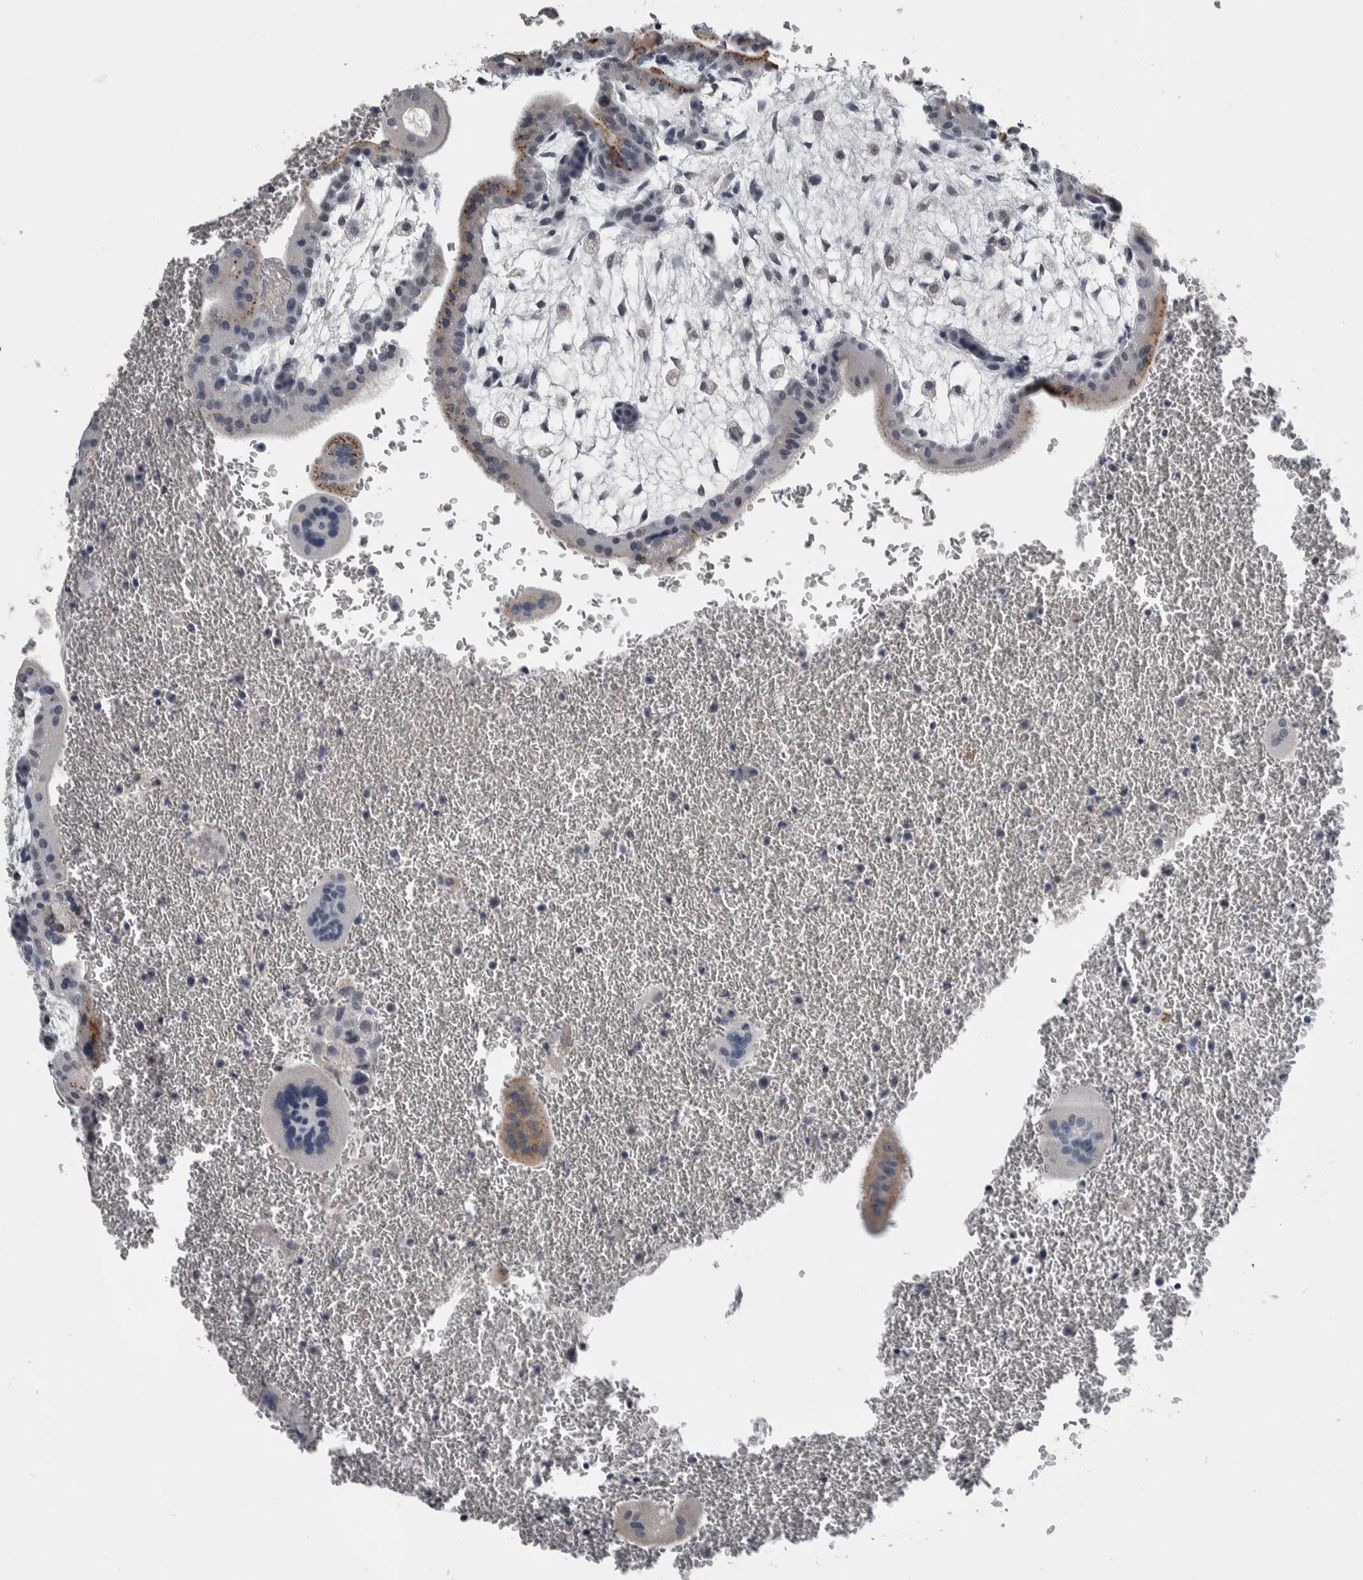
{"staining": {"intensity": "weak", "quantity": "<25%", "location": "cytoplasmic/membranous"}, "tissue": "placenta", "cell_type": "Trophoblastic cells", "image_type": "normal", "snomed": [{"axis": "morphology", "description": "Normal tissue, NOS"}, {"axis": "topography", "description": "Placenta"}], "caption": "Protein analysis of benign placenta reveals no significant staining in trophoblastic cells. Brightfield microscopy of immunohistochemistry stained with DAB (3,3'-diaminobenzidine) (brown) and hematoxylin (blue), captured at high magnification.", "gene": "CAVIN4", "patient": {"sex": "female", "age": 35}}